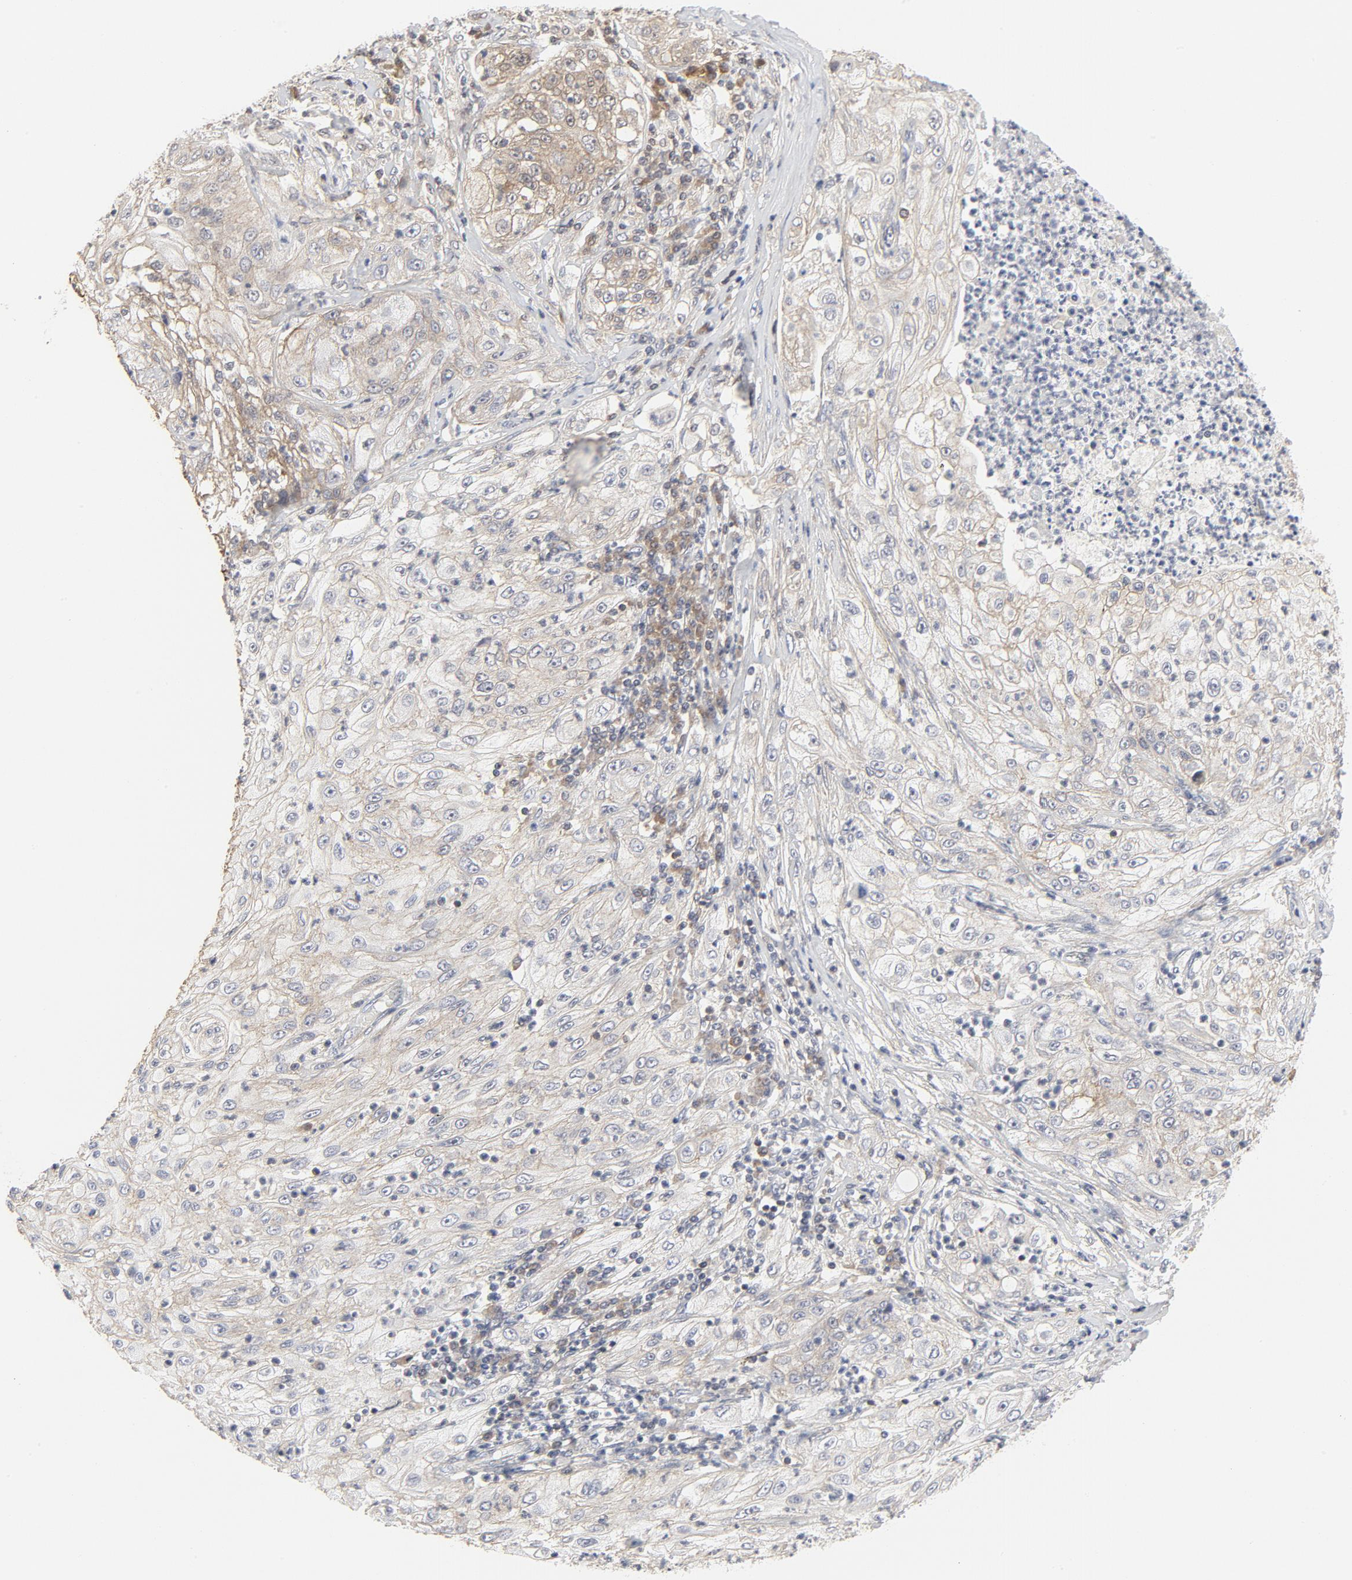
{"staining": {"intensity": "weak", "quantity": "<25%", "location": "cytoplasmic/membranous"}, "tissue": "lung cancer", "cell_type": "Tumor cells", "image_type": "cancer", "snomed": [{"axis": "morphology", "description": "Inflammation, NOS"}, {"axis": "morphology", "description": "Squamous cell carcinoma, NOS"}, {"axis": "topography", "description": "Lymph node"}, {"axis": "topography", "description": "Soft tissue"}, {"axis": "topography", "description": "Lung"}], "caption": "A high-resolution photomicrograph shows immunohistochemistry staining of squamous cell carcinoma (lung), which demonstrates no significant staining in tumor cells.", "gene": "MAP2K7", "patient": {"sex": "male", "age": 66}}